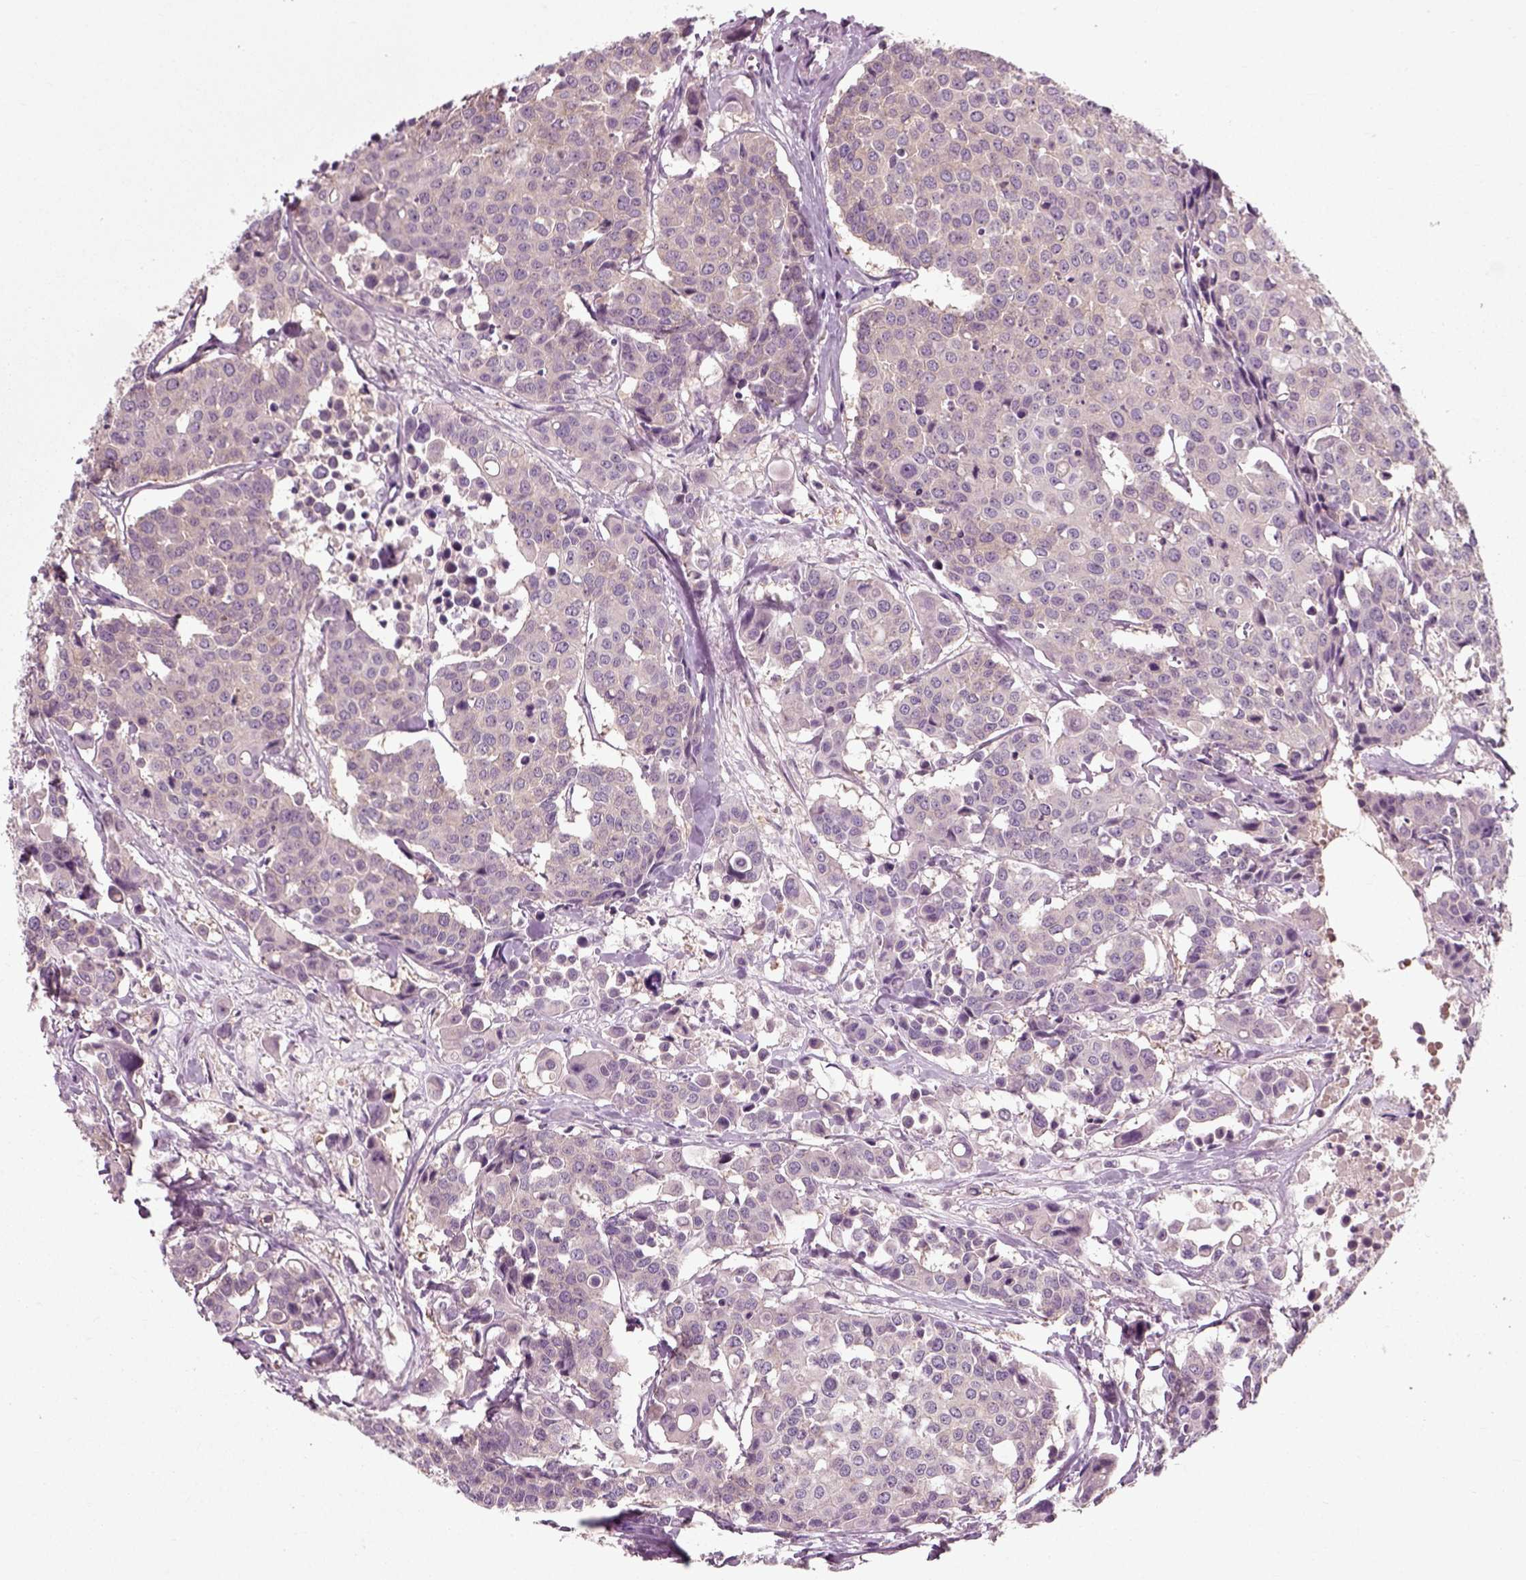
{"staining": {"intensity": "negative", "quantity": "none", "location": "none"}, "tissue": "carcinoid", "cell_type": "Tumor cells", "image_type": "cancer", "snomed": [{"axis": "morphology", "description": "Carcinoid, malignant, NOS"}, {"axis": "topography", "description": "Colon"}], "caption": "The micrograph demonstrates no staining of tumor cells in malignant carcinoid.", "gene": "RND2", "patient": {"sex": "male", "age": 81}}